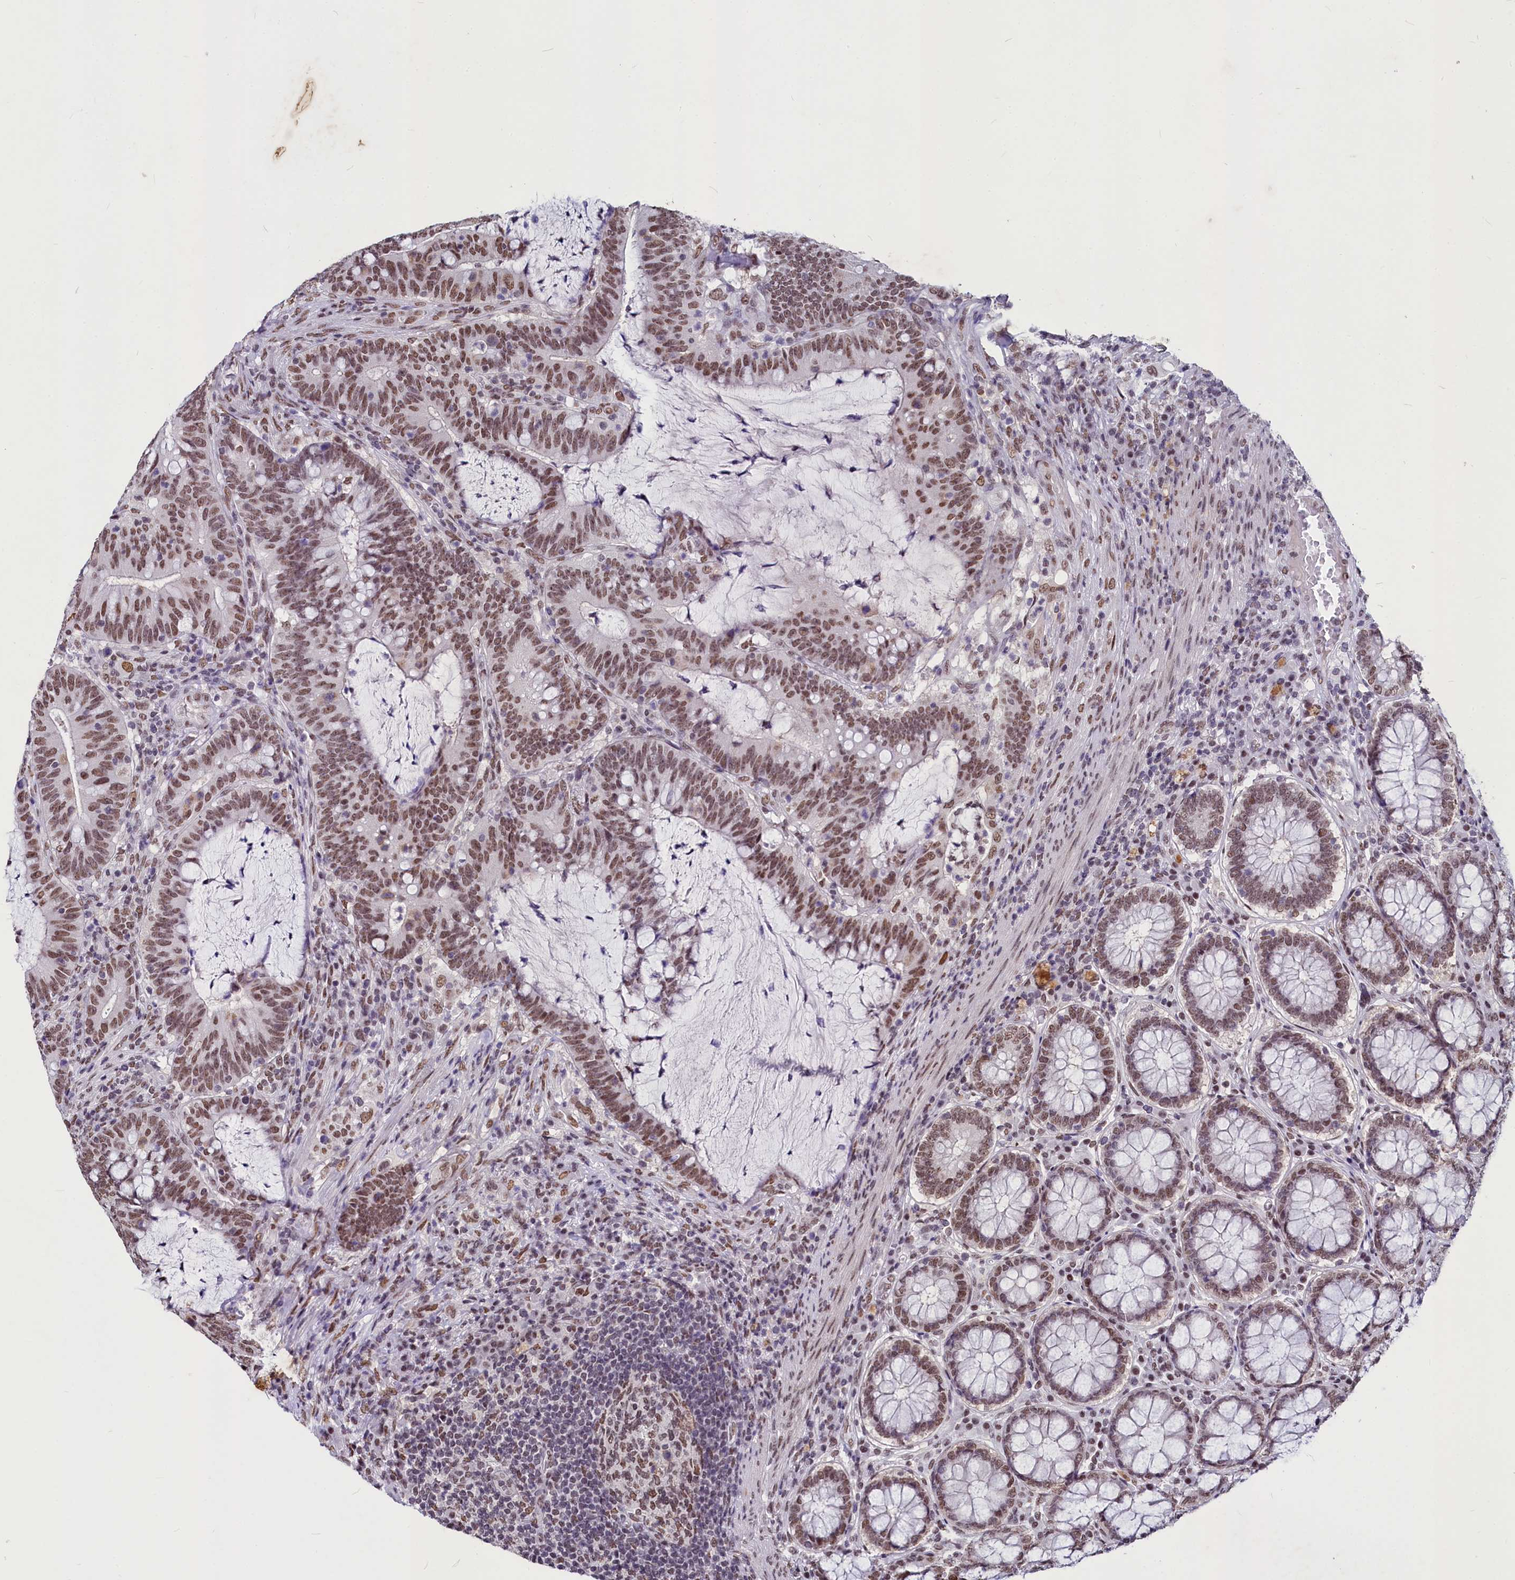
{"staining": {"intensity": "moderate", "quantity": ">75%", "location": "nuclear"}, "tissue": "colorectal cancer", "cell_type": "Tumor cells", "image_type": "cancer", "snomed": [{"axis": "morphology", "description": "Adenocarcinoma, NOS"}, {"axis": "topography", "description": "Colon"}], "caption": "Immunohistochemistry (IHC) of human colorectal adenocarcinoma shows medium levels of moderate nuclear staining in approximately >75% of tumor cells.", "gene": "PARPBP", "patient": {"sex": "female", "age": 66}}